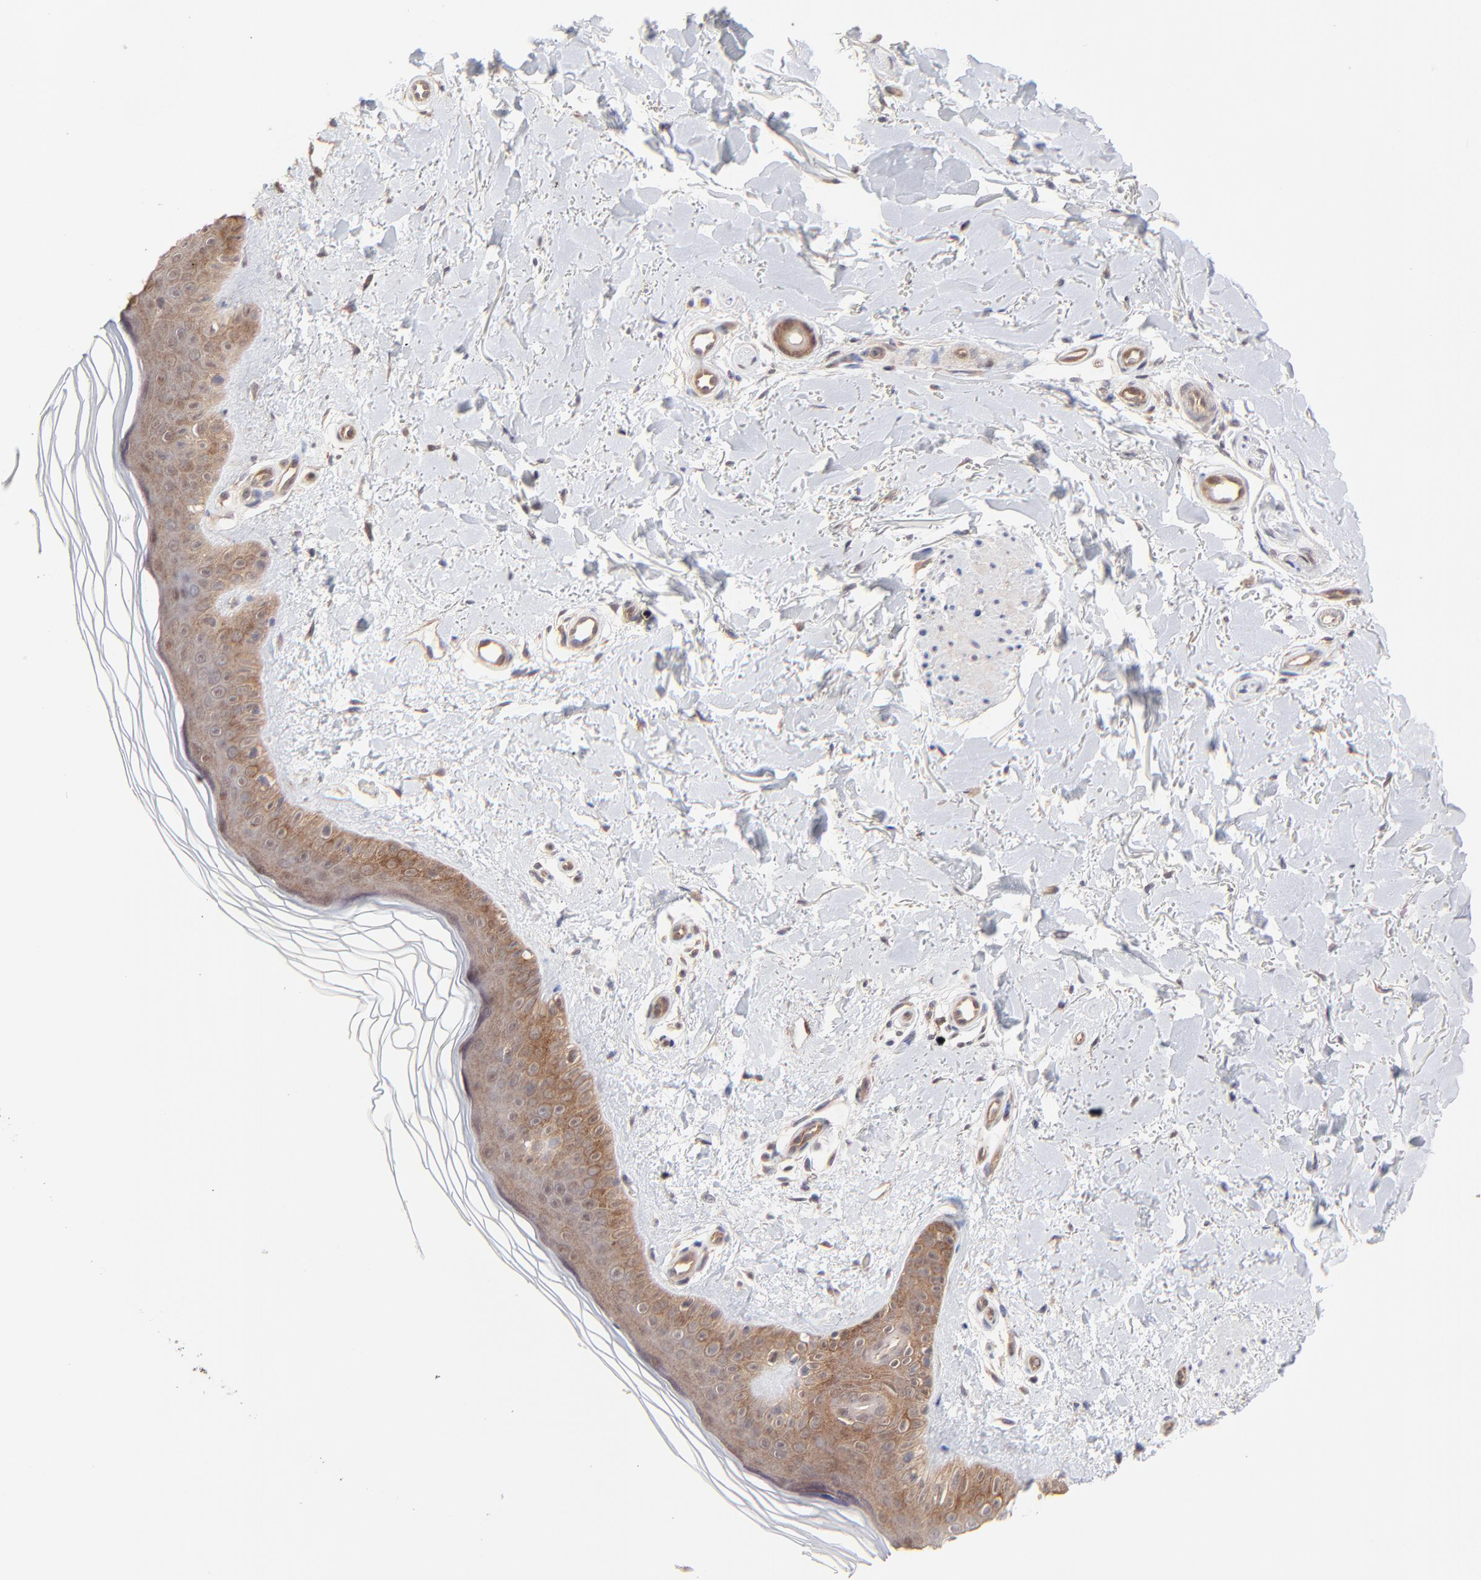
{"staining": {"intensity": "weak", "quantity": ">75%", "location": "cytoplasmic/membranous"}, "tissue": "skin", "cell_type": "Fibroblasts", "image_type": "normal", "snomed": [{"axis": "morphology", "description": "Normal tissue, NOS"}, {"axis": "topography", "description": "Skin"}], "caption": "IHC staining of unremarkable skin, which exhibits low levels of weak cytoplasmic/membranous staining in approximately >75% of fibroblasts indicating weak cytoplasmic/membranous protein expression. The staining was performed using DAB (3,3'-diaminobenzidine) (brown) for protein detection and nuclei were counterstained in hematoxylin (blue).", "gene": "GART", "patient": {"sex": "female", "age": 19}}